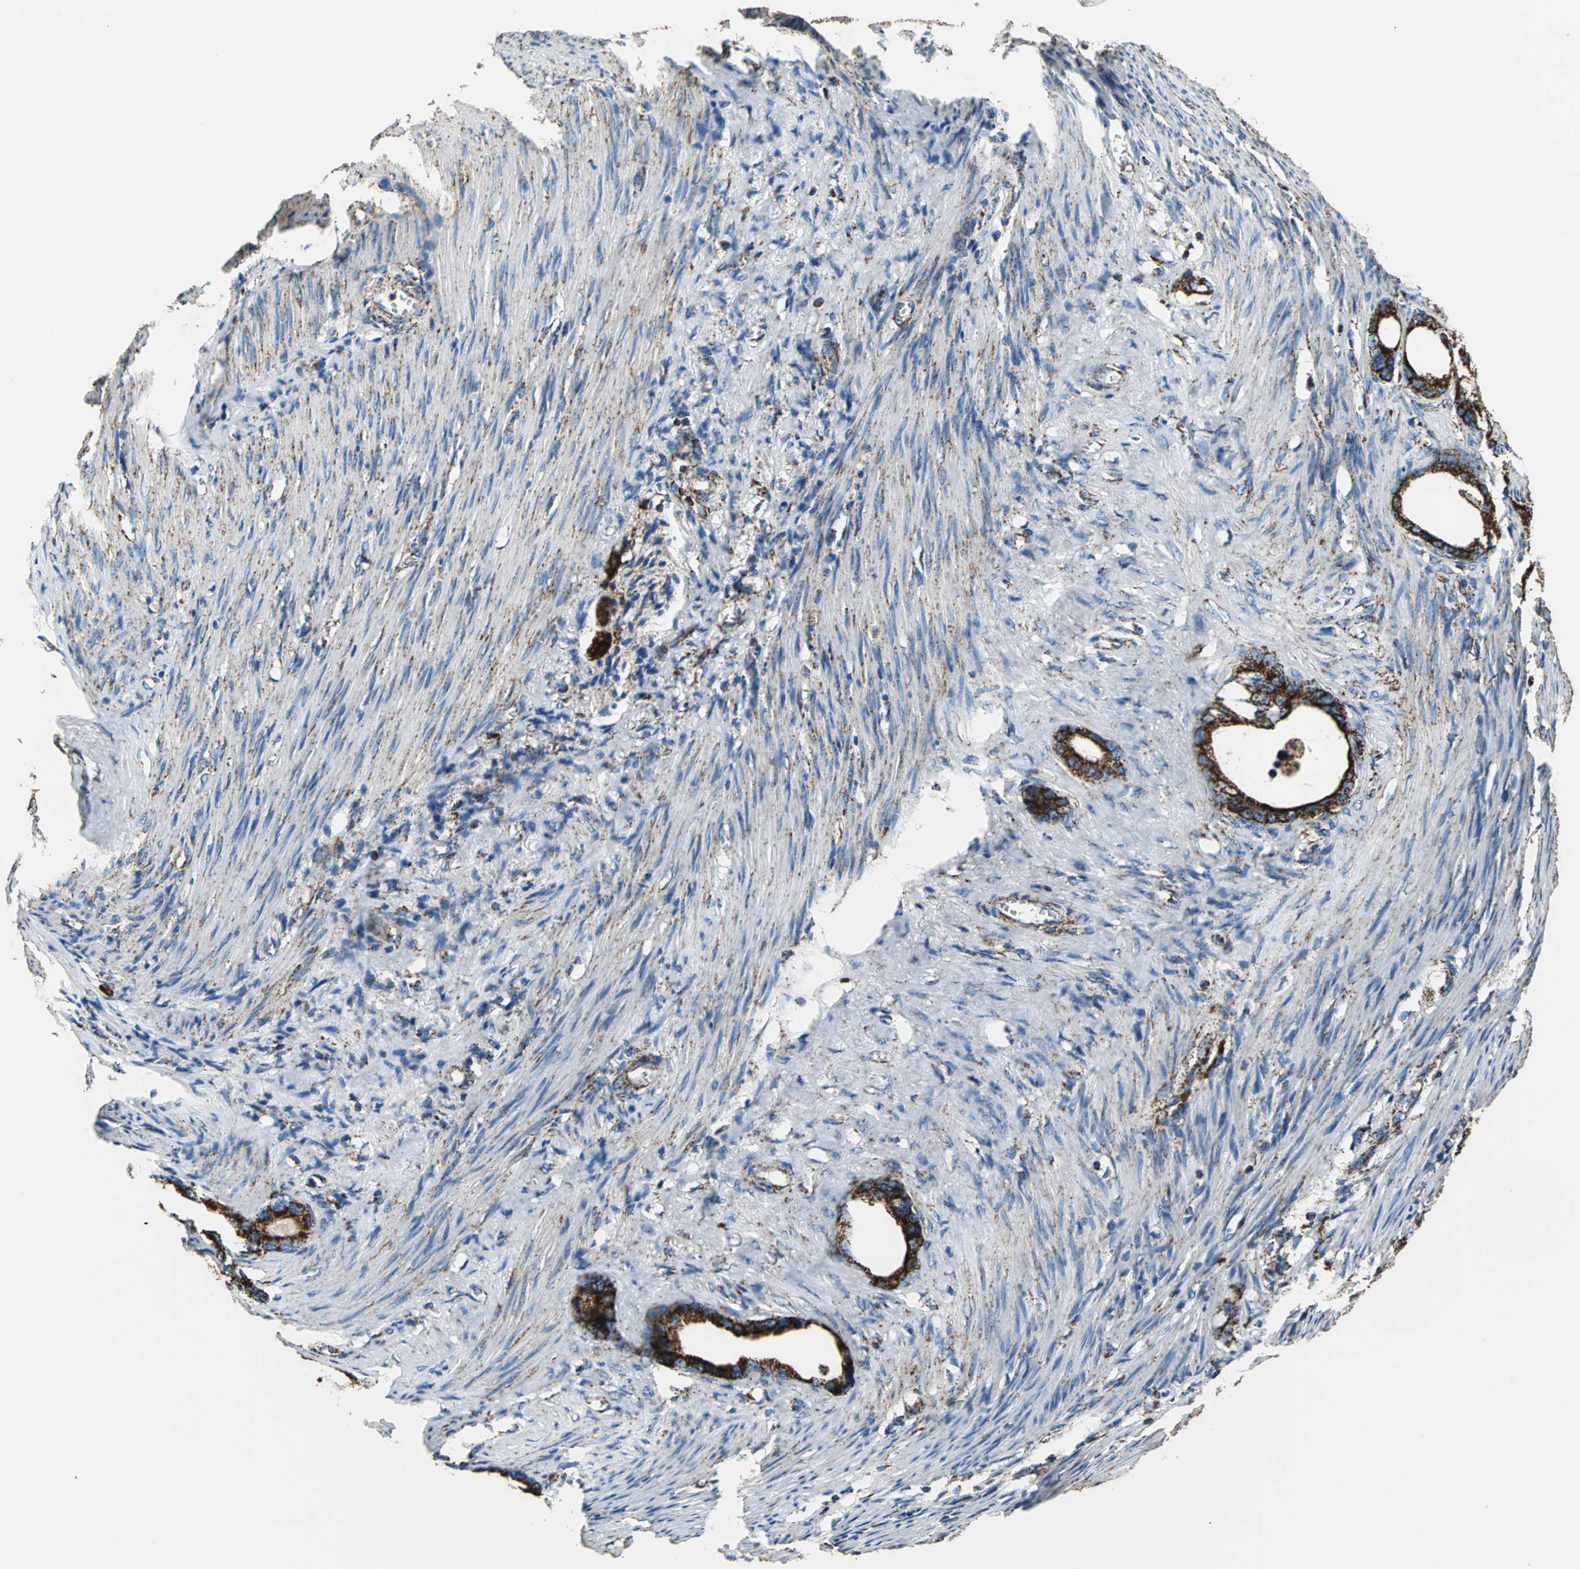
{"staining": {"intensity": "strong", "quantity": ">75%", "location": "cytoplasmic/membranous"}, "tissue": "stomach cancer", "cell_type": "Tumor cells", "image_type": "cancer", "snomed": [{"axis": "morphology", "description": "Adenocarcinoma, NOS"}, {"axis": "topography", "description": "Stomach"}], "caption": "A brown stain labels strong cytoplasmic/membranous expression of a protein in stomach cancer tumor cells.", "gene": "ECH1", "patient": {"sex": "female", "age": 75}}